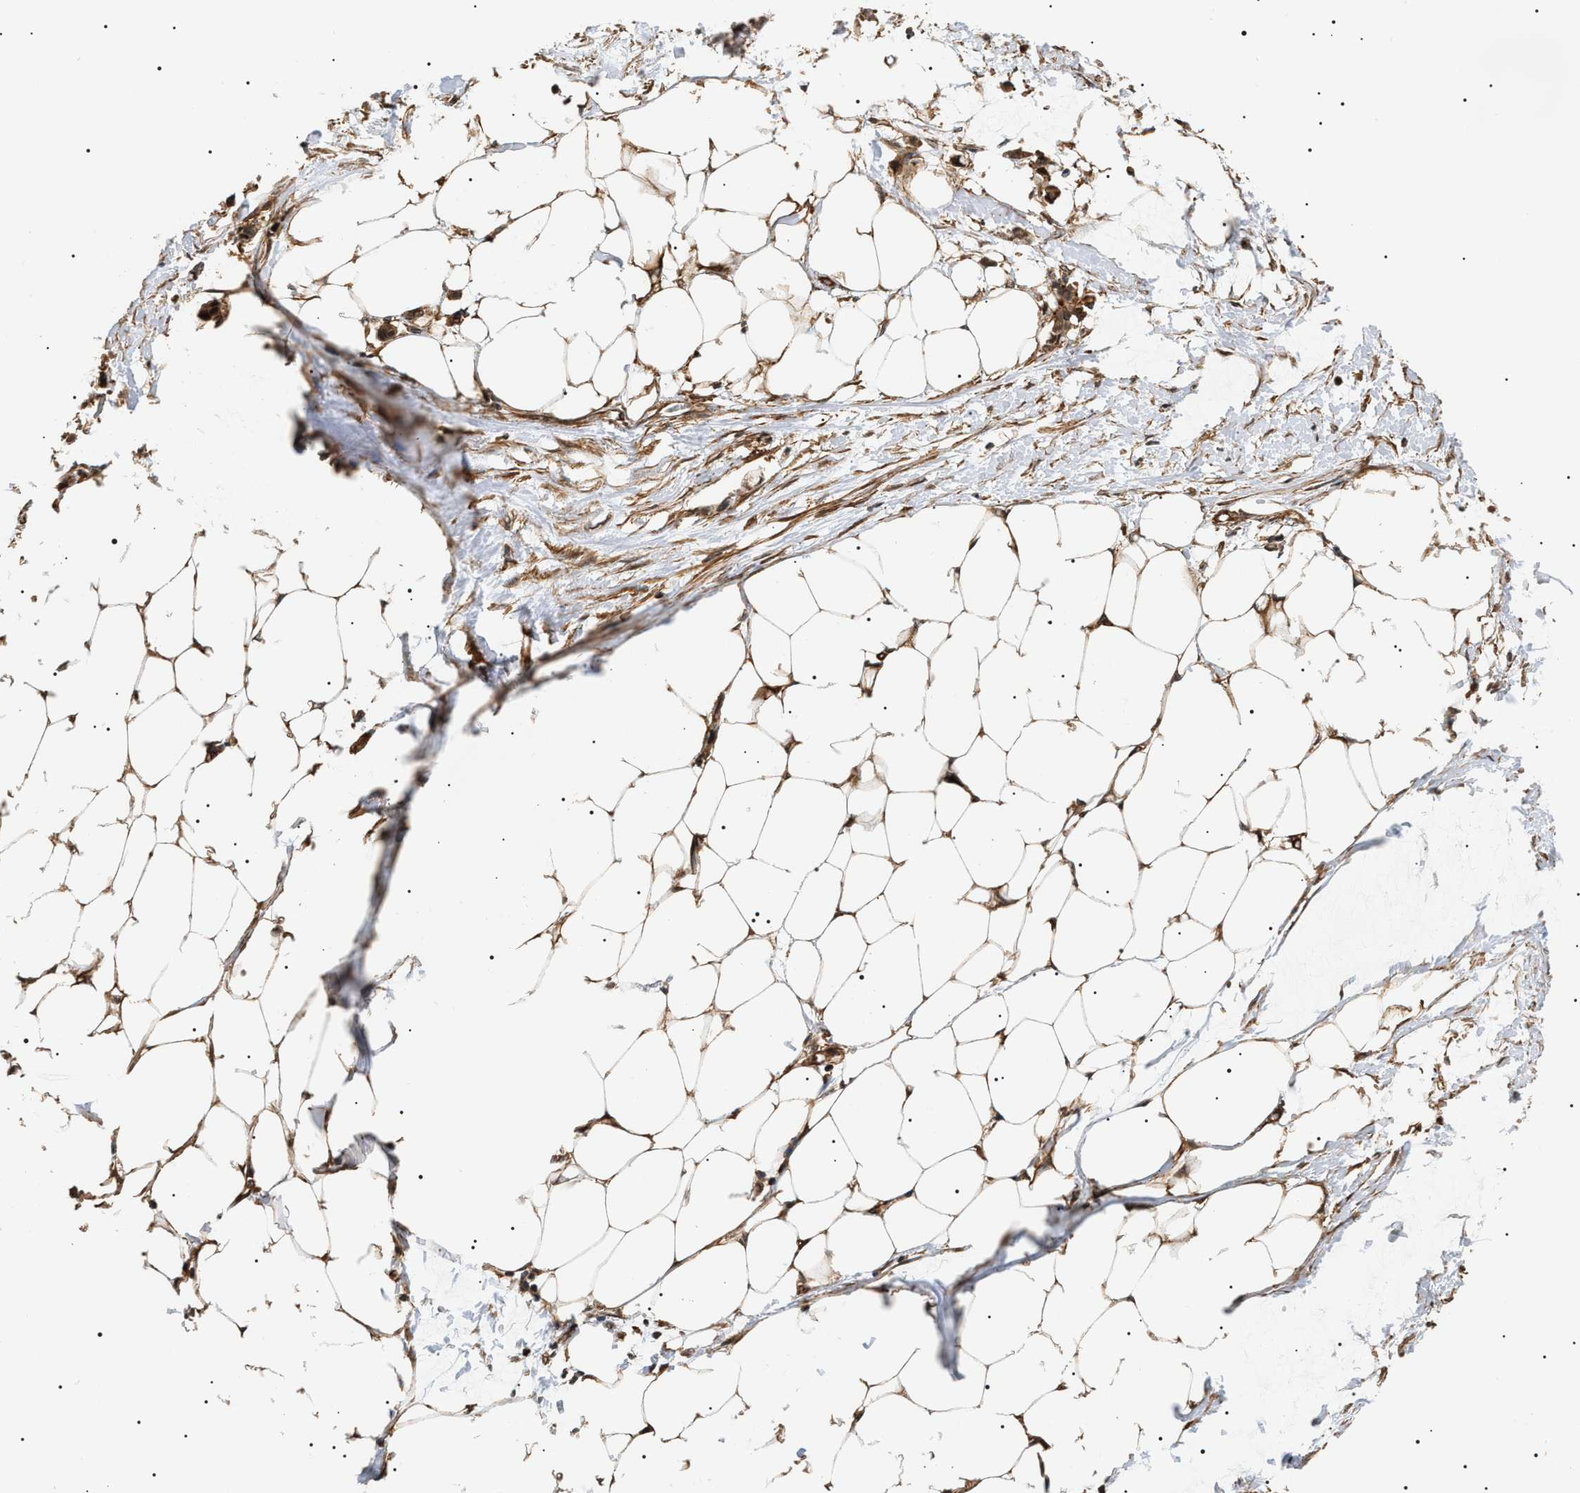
{"staining": {"intensity": "strong", "quantity": ">75%", "location": "cytoplasmic/membranous,nuclear"}, "tissue": "adipose tissue", "cell_type": "Adipocytes", "image_type": "normal", "snomed": [{"axis": "morphology", "description": "Normal tissue, NOS"}, {"axis": "morphology", "description": "Adenocarcinoma, NOS"}, {"axis": "topography", "description": "Colon"}, {"axis": "topography", "description": "Peripheral nerve tissue"}], "caption": "Protein analysis of benign adipose tissue reveals strong cytoplasmic/membranous,nuclear staining in approximately >75% of adipocytes.", "gene": "SH3GLB2", "patient": {"sex": "male", "age": 14}}